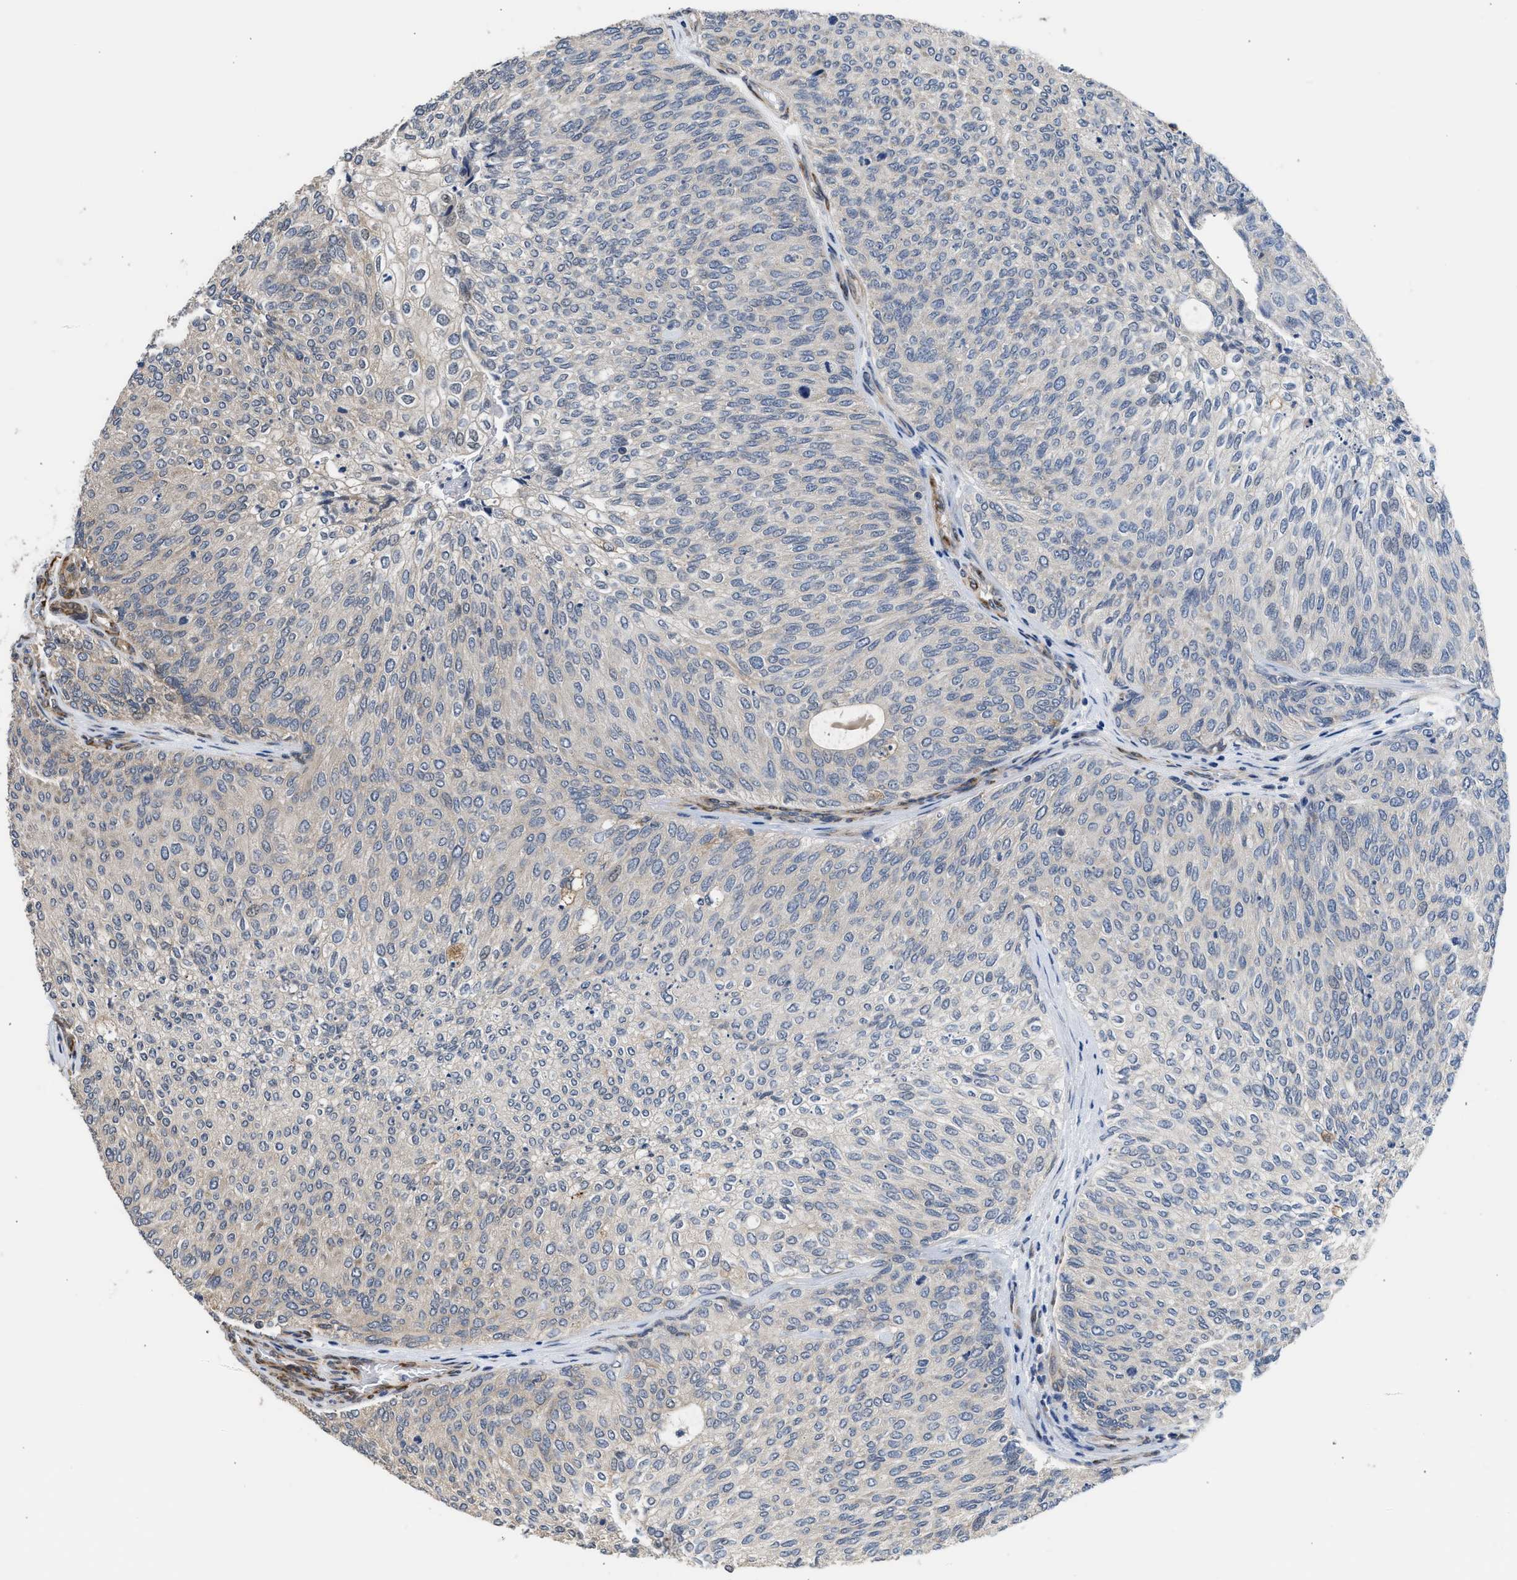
{"staining": {"intensity": "weak", "quantity": "<25%", "location": "cytoplasmic/membranous"}, "tissue": "urothelial cancer", "cell_type": "Tumor cells", "image_type": "cancer", "snomed": [{"axis": "morphology", "description": "Urothelial carcinoma, Low grade"}, {"axis": "topography", "description": "Urinary bladder"}], "caption": "Low-grade urothelial carcinoma stained for a protein using IHC demonstrates no expression tumor cells.", "gene": "POLG2", "patient": {"sex": "female", "age": 79}}